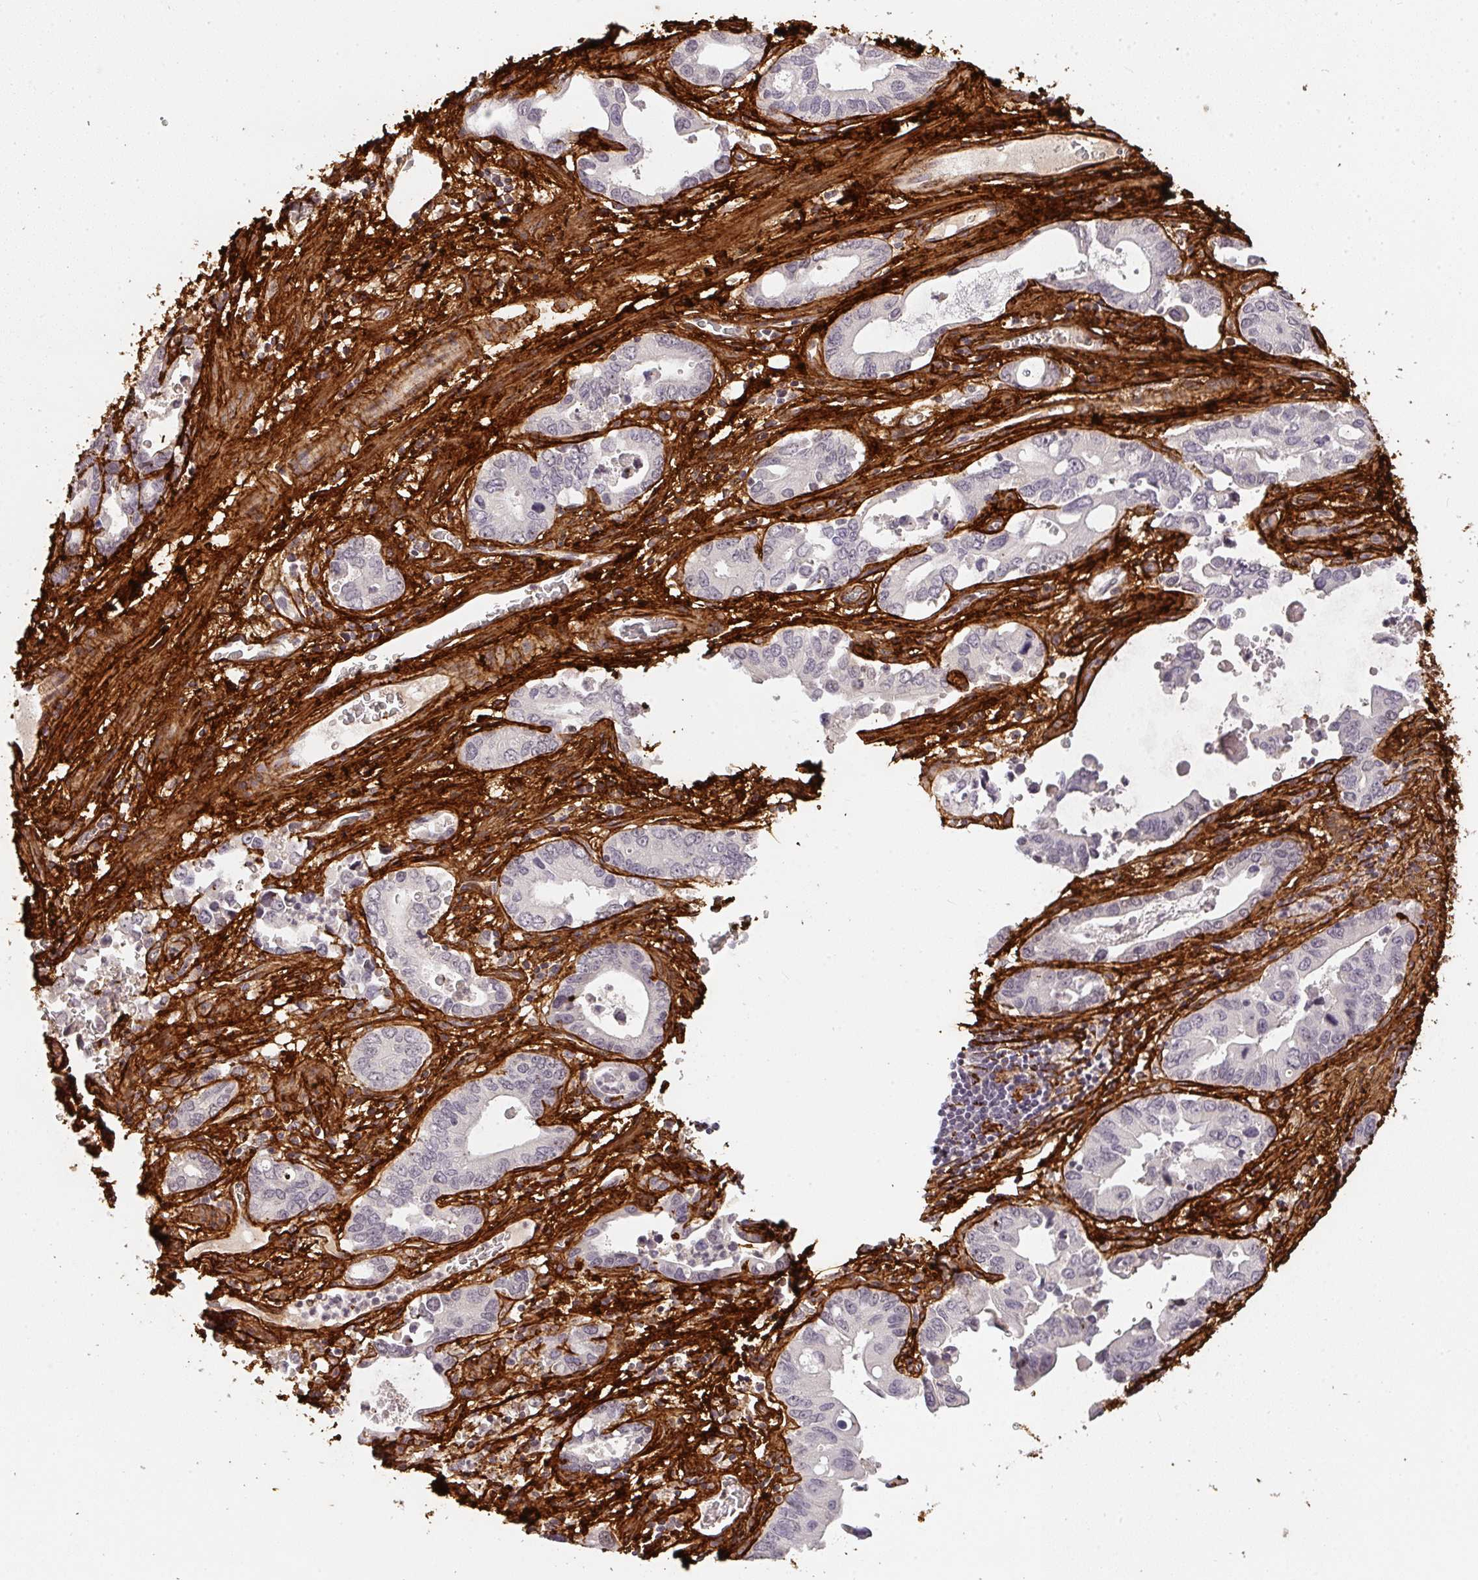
{"staining": {"intensity": "negative", "quantity": "none", "location": "none"}, "tissue": "stomach cancer", "cell_type": "Tumor cells", "image_type": "cancer", "snomed": [{"axis": "morphology", "description": "Adenocarcinoma, NOS"}, {"axis": "topography", "description": "Stomach, upper"}], "caption": "Immunohistochemistry of stomach cancer reveals no positivity in tumor cells.", "gene": "COL3A1", "patient": {"sex": "male", "age": 74}}